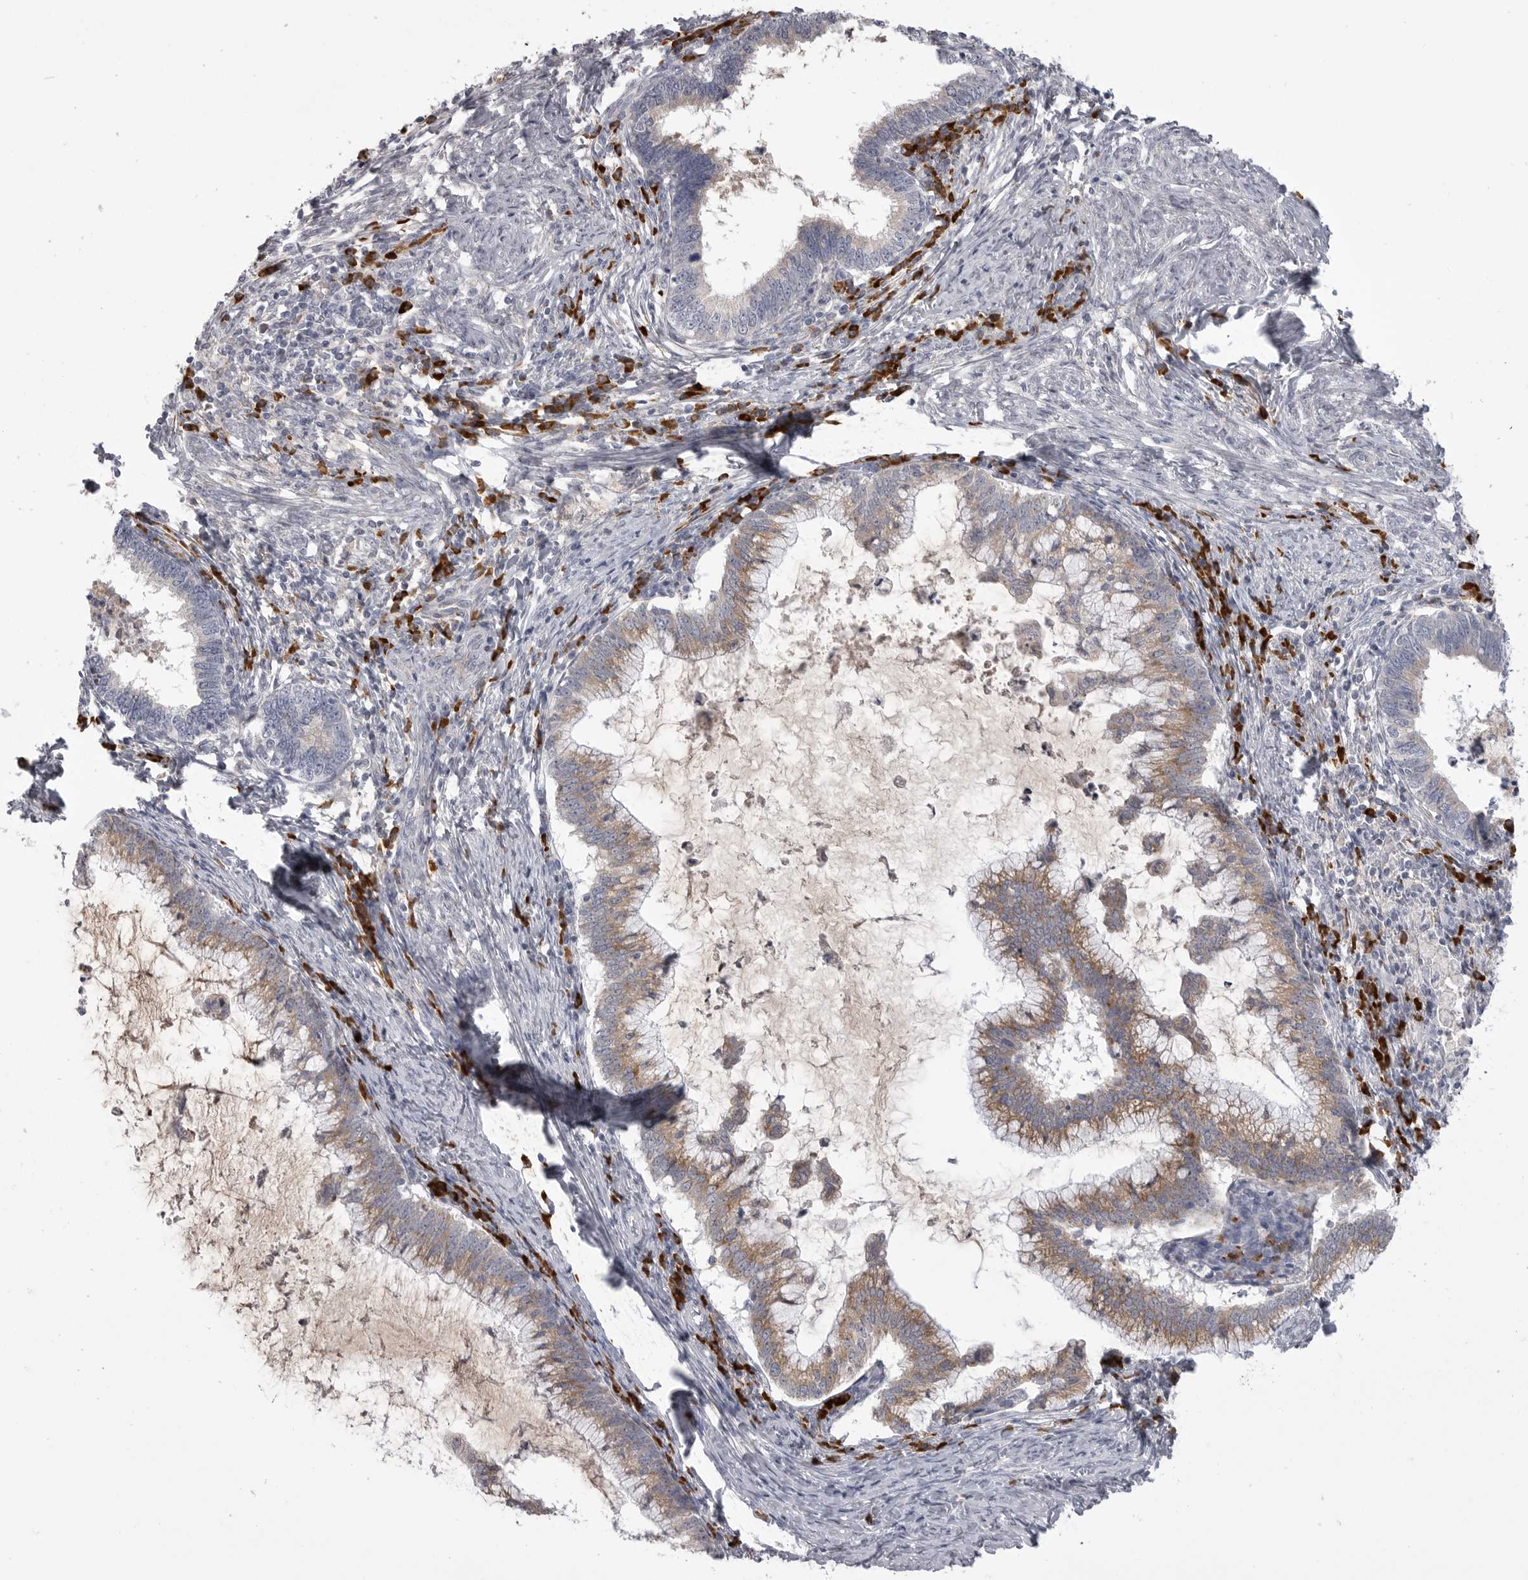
{"staining": {"intensity": "moderate", "quantity": ">75%", "location": "cytoplasmic/membranous"}, "tissue": "cervical cancer", "cell_type": "Tumor cells", "image_type": "cancer", "snomed": [{"axis": "morphology", "description": "Adenocarcinoma, NOS"}, {"axis": "topography", "description": "Cervix"}], "caption": "High-magnification brightfield microscopy of cervical adenocarcinoma stained with DAB (brown) and counterstained with hematoxylin (blue). tumor cells exhibit moderate cytoplasmic/membranous expression is appreciated in about>75% of cells.", "gene": "FKBP2", "patient": {"sex": "female", "age": 36}}